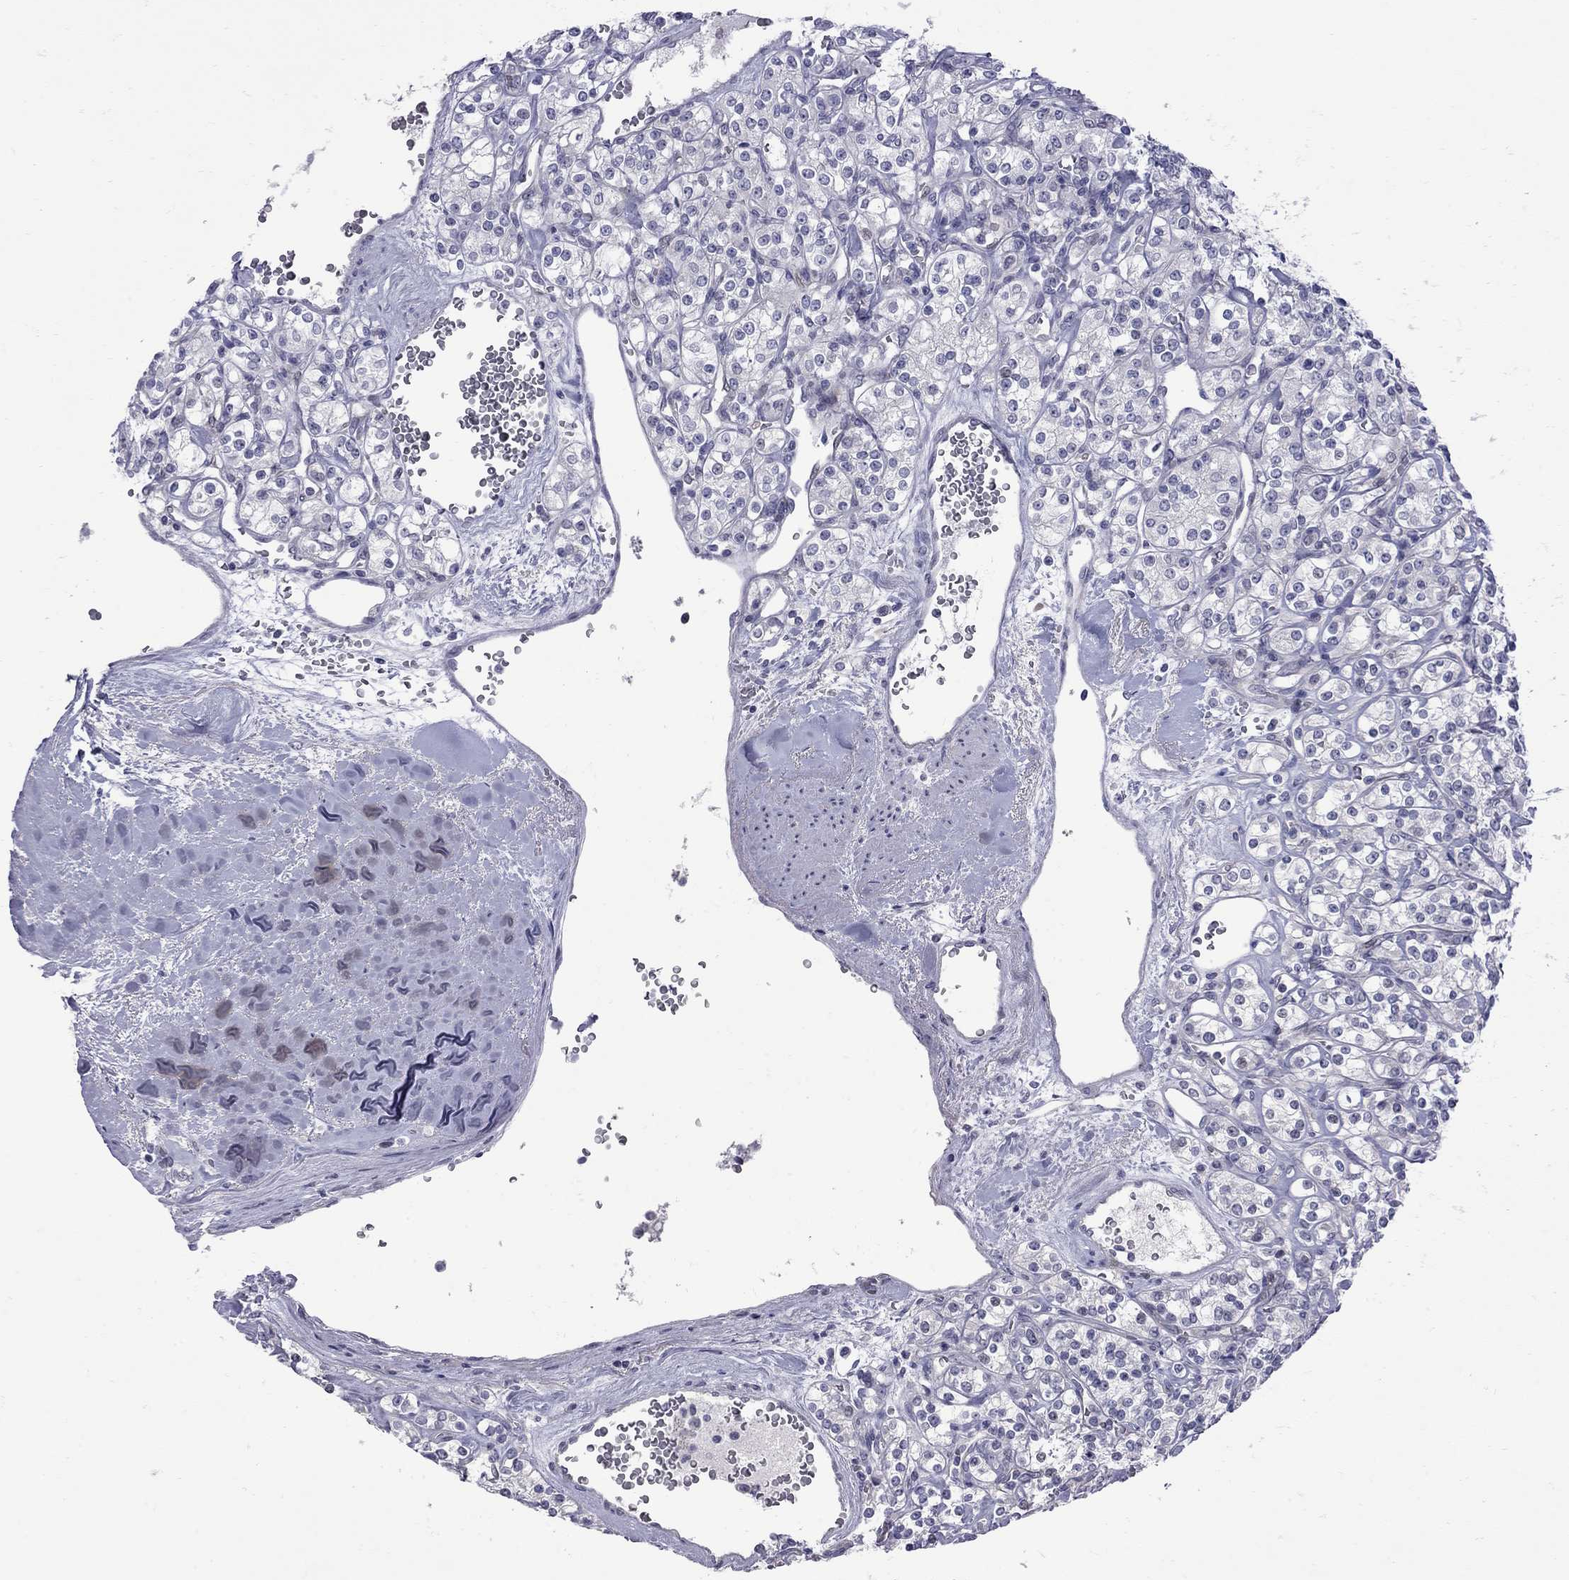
{"staining": {"intensity": "negative", "quantity": "none", "location": "none"}, "tissue": "renal cancer", "cell_type": "Tumor cells", "image_type": "cancer", "snomed": [{"axis": "morphology", "description": "Adenocarcinoma, NOS"}, {"axis": "topography", "description": "Kidney"}], "caption": "IHC of renal cancer (adenocarcinoma) exhibits no positivity in tumor cells. The staining is performed using DAB (3,3'-diaminobenzidine) brown chromogen with nuclei counter-stained in using hematoxylin.", "gene": "NRARP", "patient": {"sex": "male", "age": 77}}